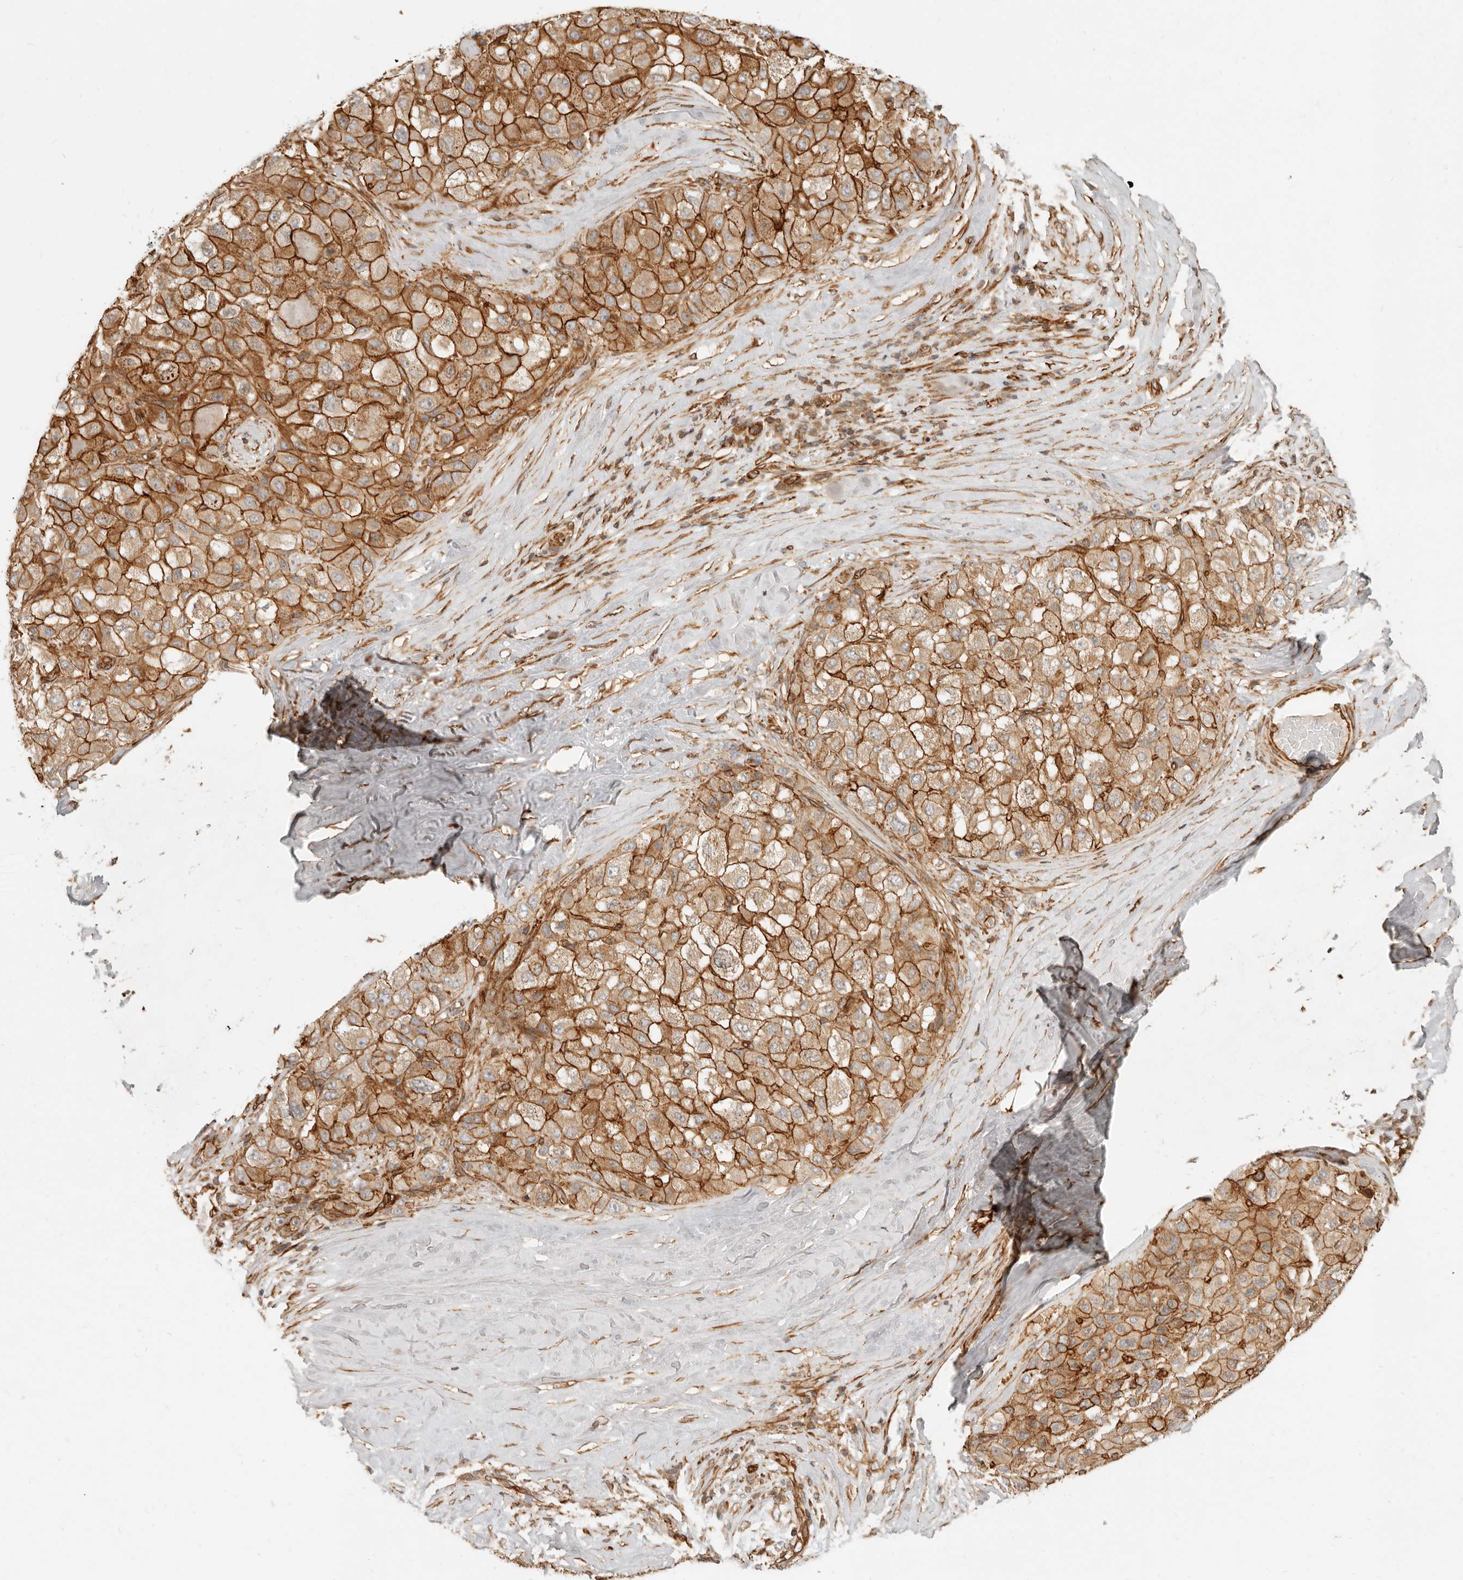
{"staining": {"intensity": "strong", "quantity": ">75%", "location": "cytoplasmic/membranous"}, "tissue": "liver cancer", "cell_type": "Tumor cells", "image_type": "cancer", "snomed": [{"axis": "morphology", "description": "Carcinoma, Hepatocellular, NOS"}, {"axis": "topography", "description": "Liver"}], "caption": "Immunohistochemical staining of liver hepatocellular carcinoma demonstrates high levels of strong cytoplasmic/membranous expression in approximately >75% of tumor cells. (DAB (3,3'-diaminobenzidine) IHC, brown staining for protein, blue staining for nuclei).", "gene": "UFSP1", "patient": {"sex": "male", "age": 80}}